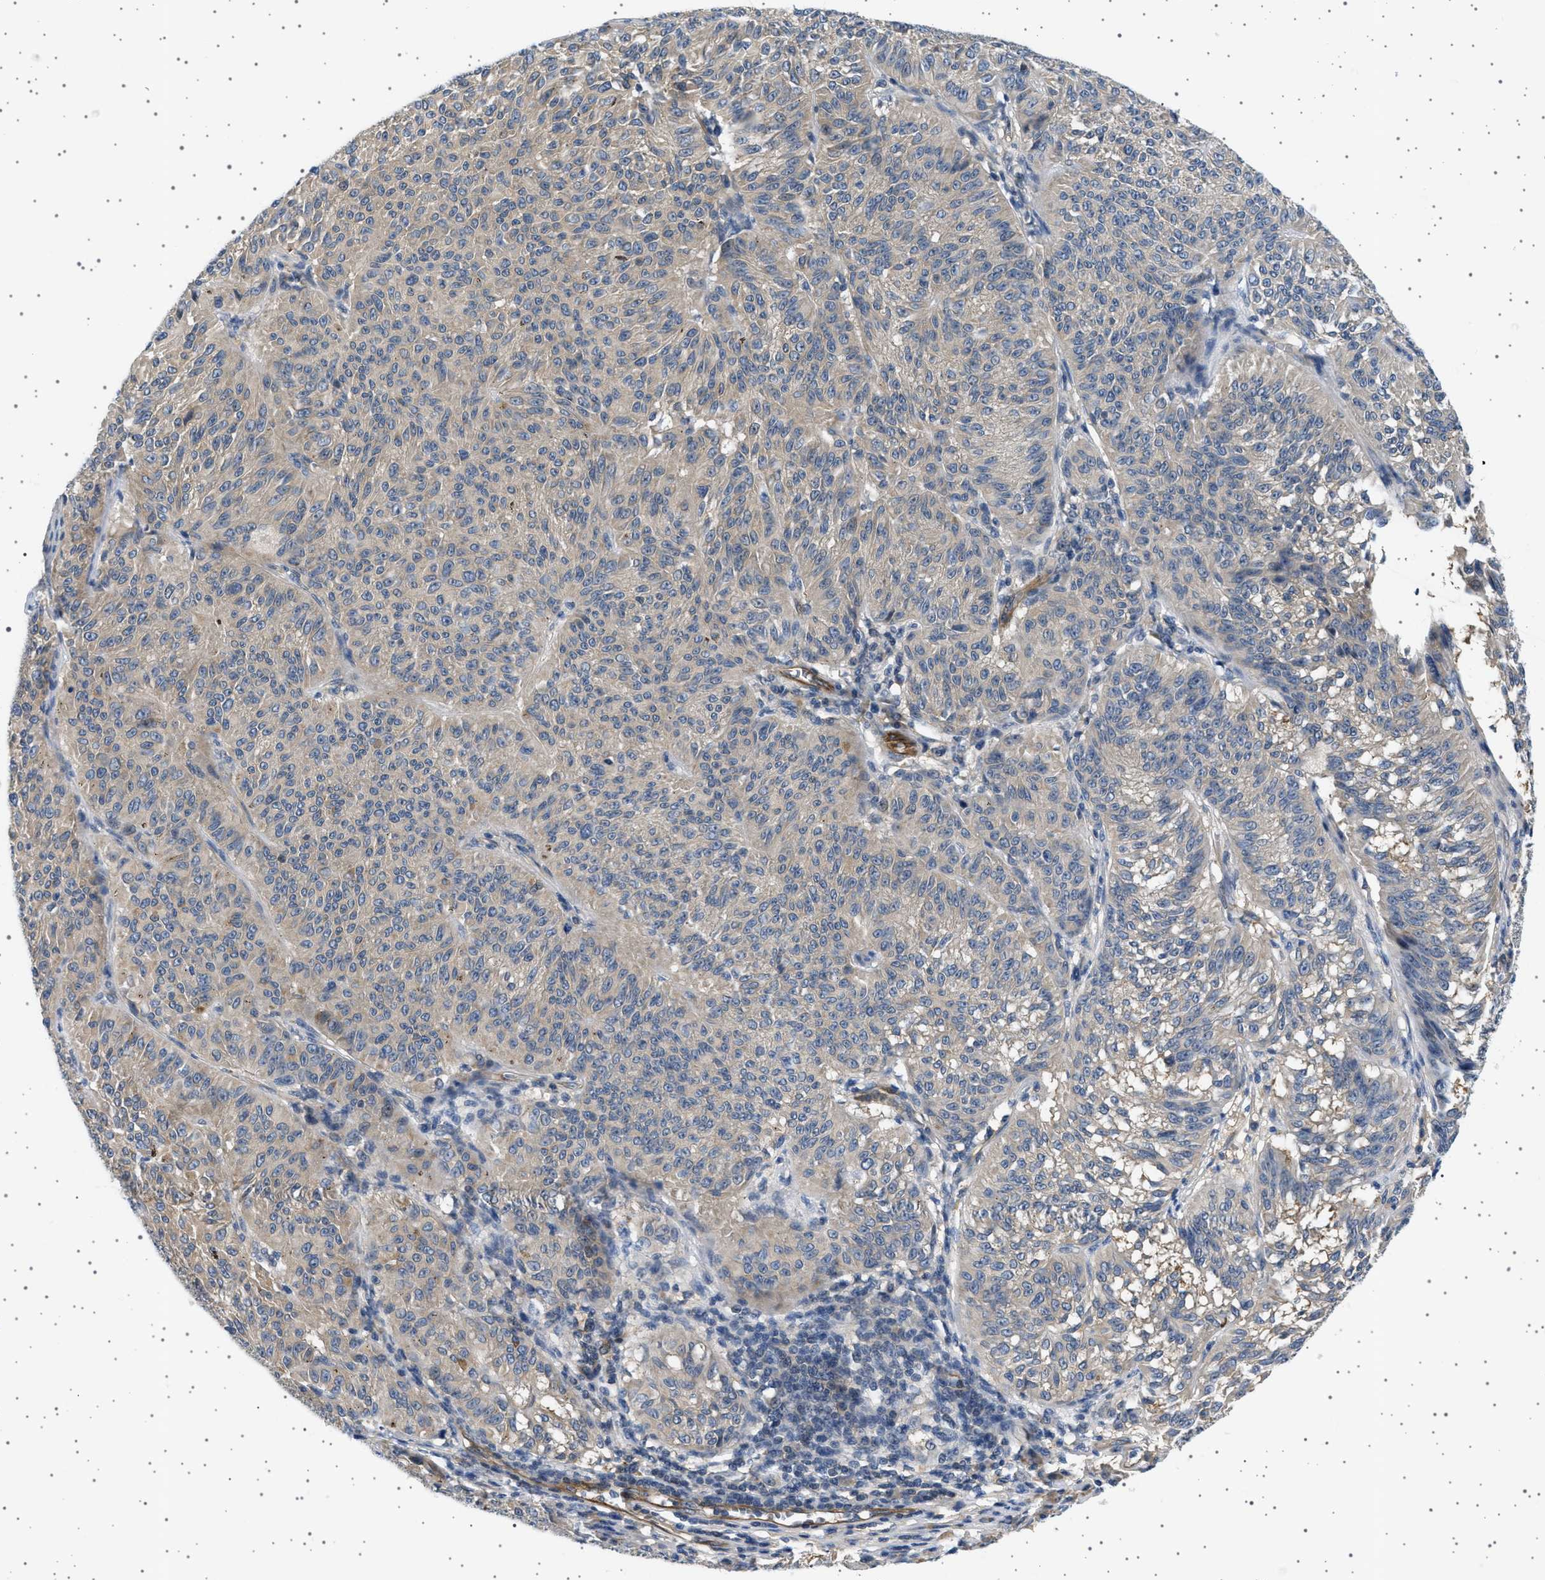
{"staining": {"intensity": "negative", "quantity": "none", "location": "none"}, "tissue": "melanoma", "cell_type": "Tumor cells", "image_type": "cancer", "snomed": [{"axis": "morphology", "description": "Malignant melanoma, NOS"}, {"axis": "topography", "description": "Skin"}], "caption": "DAB (3,3'-diaminobenzidine) immunohistochemical staining of malignant melanoma displays no significant staining in tumor cells. The staining was performed using DAB to visualize the protein expression in brown, while the nuclei were stained in blue with hematoxylin (Magnification: 20x).", "gene": "PLPP6", "patient": {"sex": "female", "age": 72}}